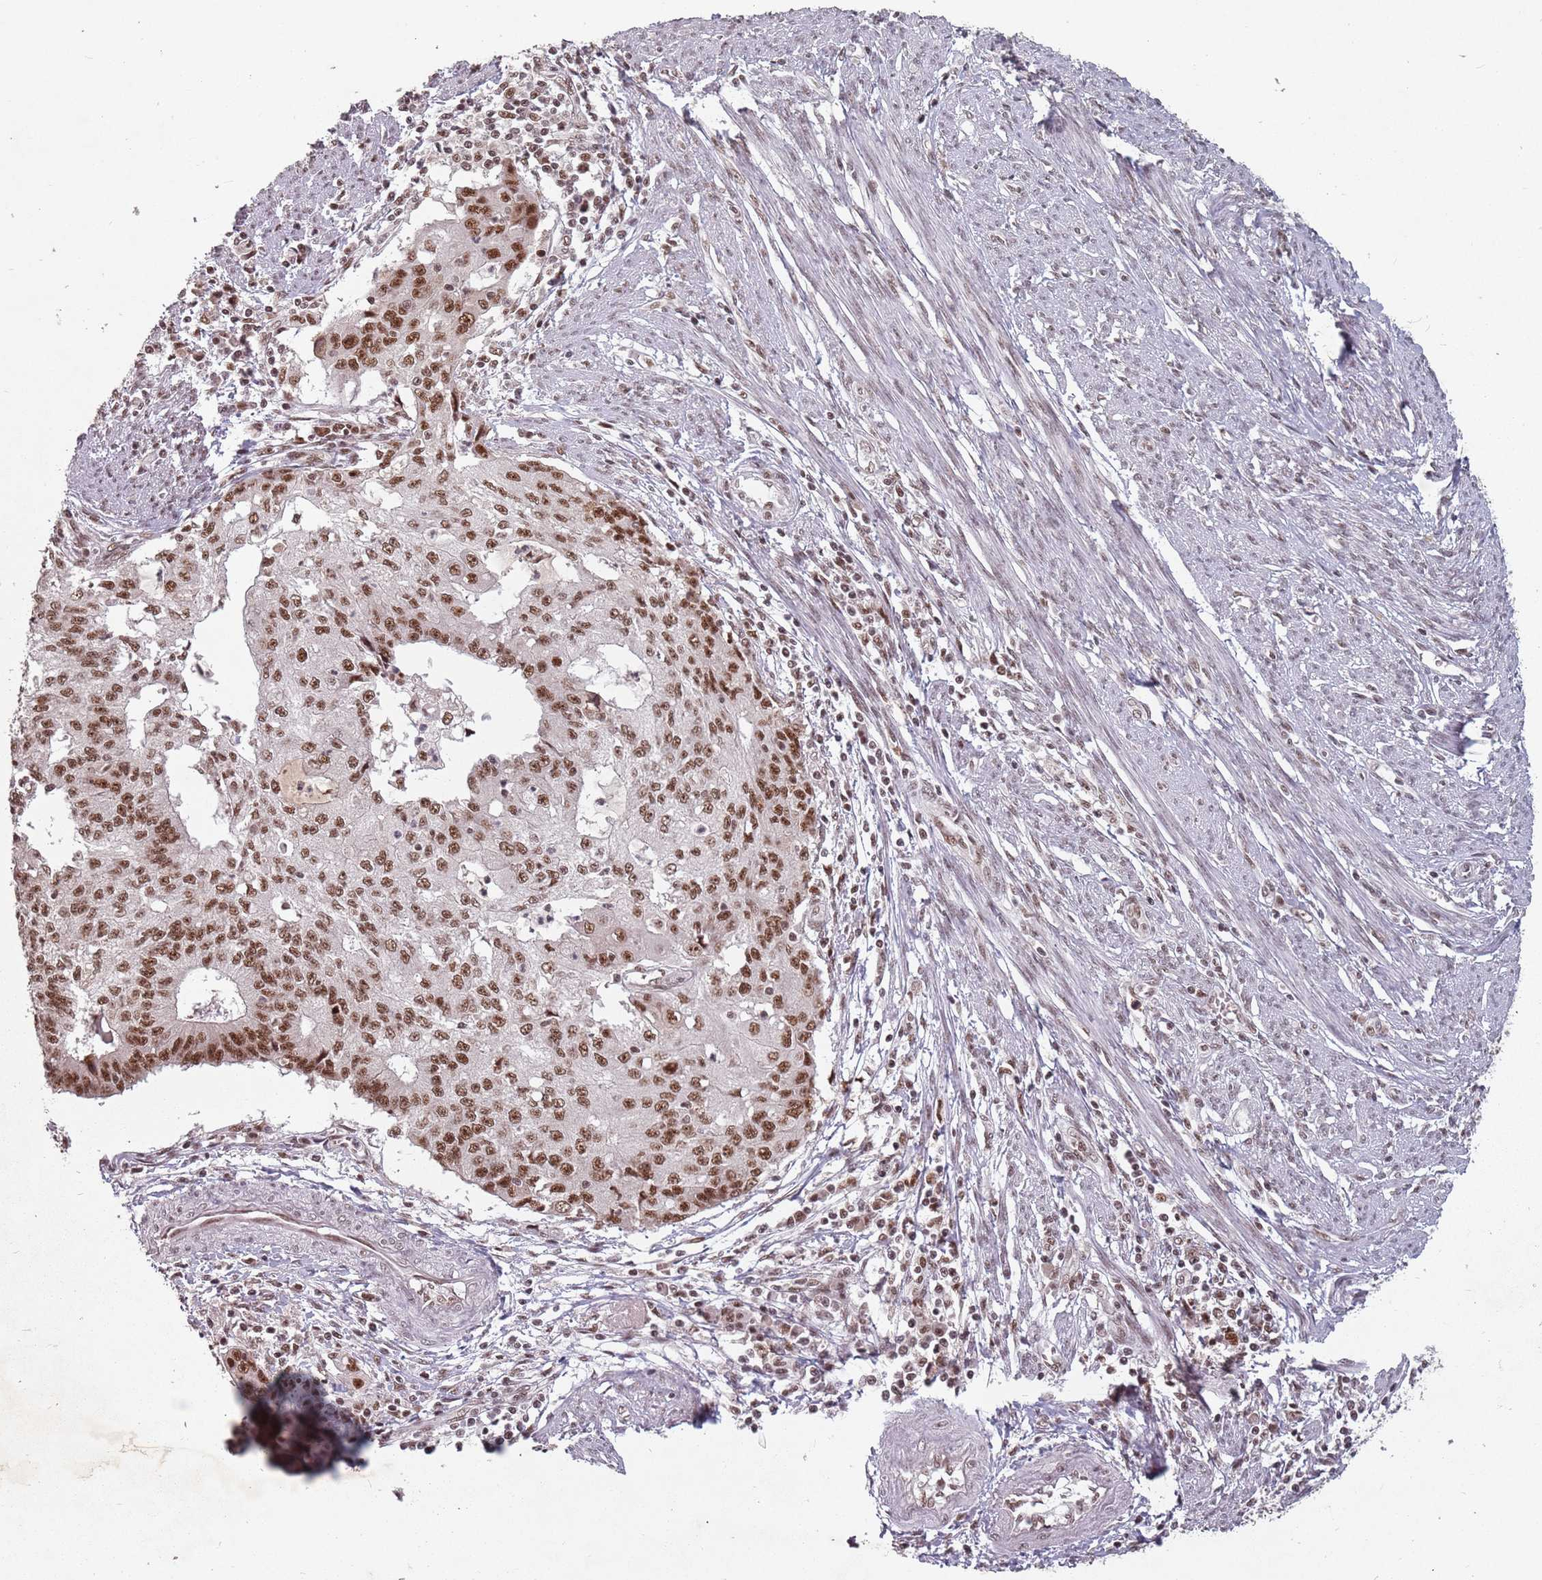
{"staining": {"intensity": "moderate", "quantity": ">75%", "location": "nuclear"}, "tissue": "endometrial cancer", "cell_type": "Tumor cells", "image_type": "cancer", "snomed": [{"axis": "morphology", "description": "Adenocarcinoma, NOS"}, {"axis": "topography", "description": "Endometrium"}], "caption": "Moderate nuclear staining for a protein is seen in approximately >75% of tumor cells of endometrial cancer using IHC.", "gene": "NCBP1", "patient": {"sex": "female", "age": 56}}